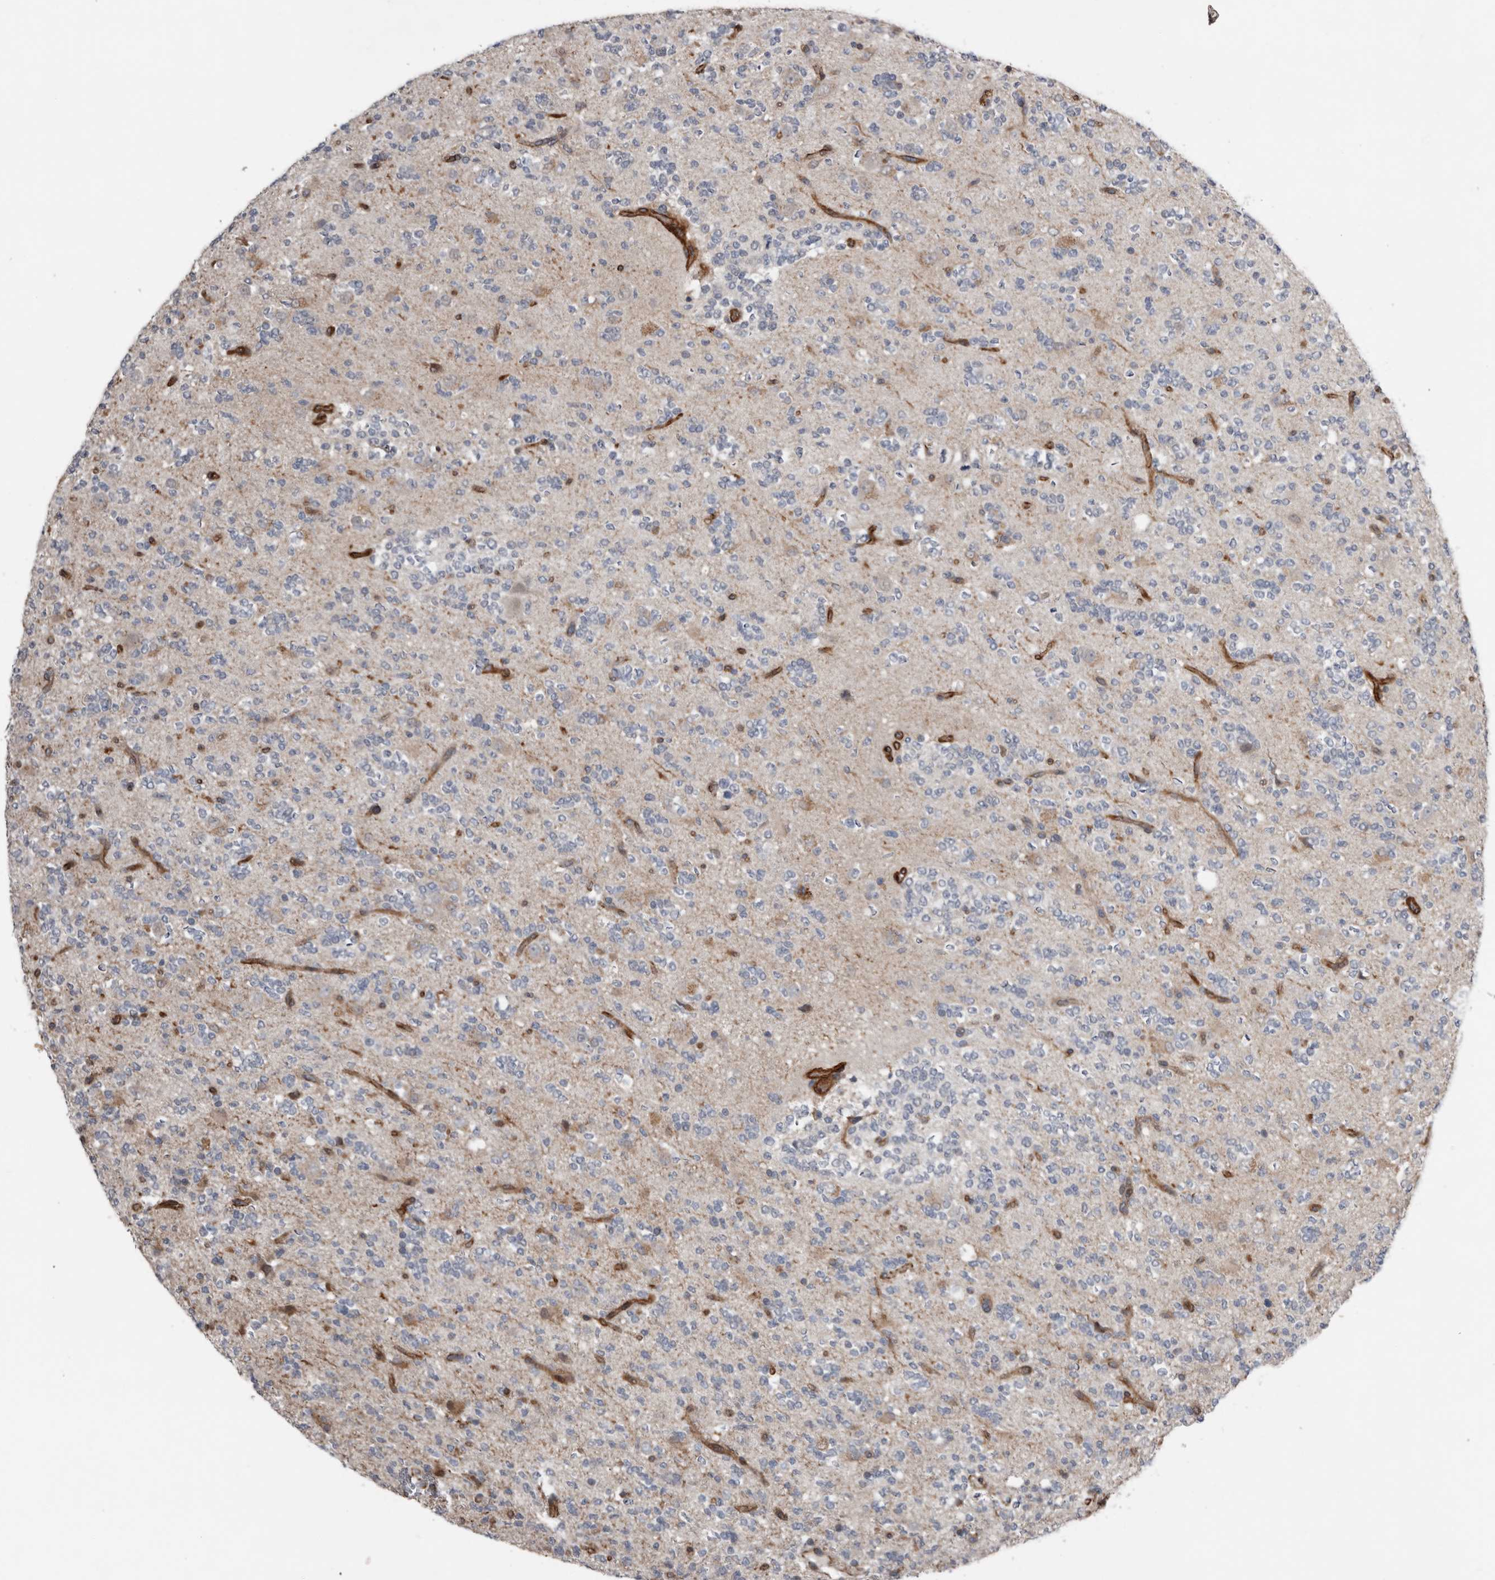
{"staining": {"intensity": "negative", "quantity": "none", "location": "none"}, "tissue": "glioma", "cell_type": "Tumor cells", "image_type": "cancer", "snomed": [{"axis": "morphology", "description": "Glioma, malignant, High grade"}, {"axis": "topography", "description": "Brain"}], "caption": "High power microscopy photomicrograph of an IHC image of malignant glioma (high-grade), revealing no significant staining in tumor cells.", "gene": "RANBP17", "patient": {"sex": "female", "age": 62}}